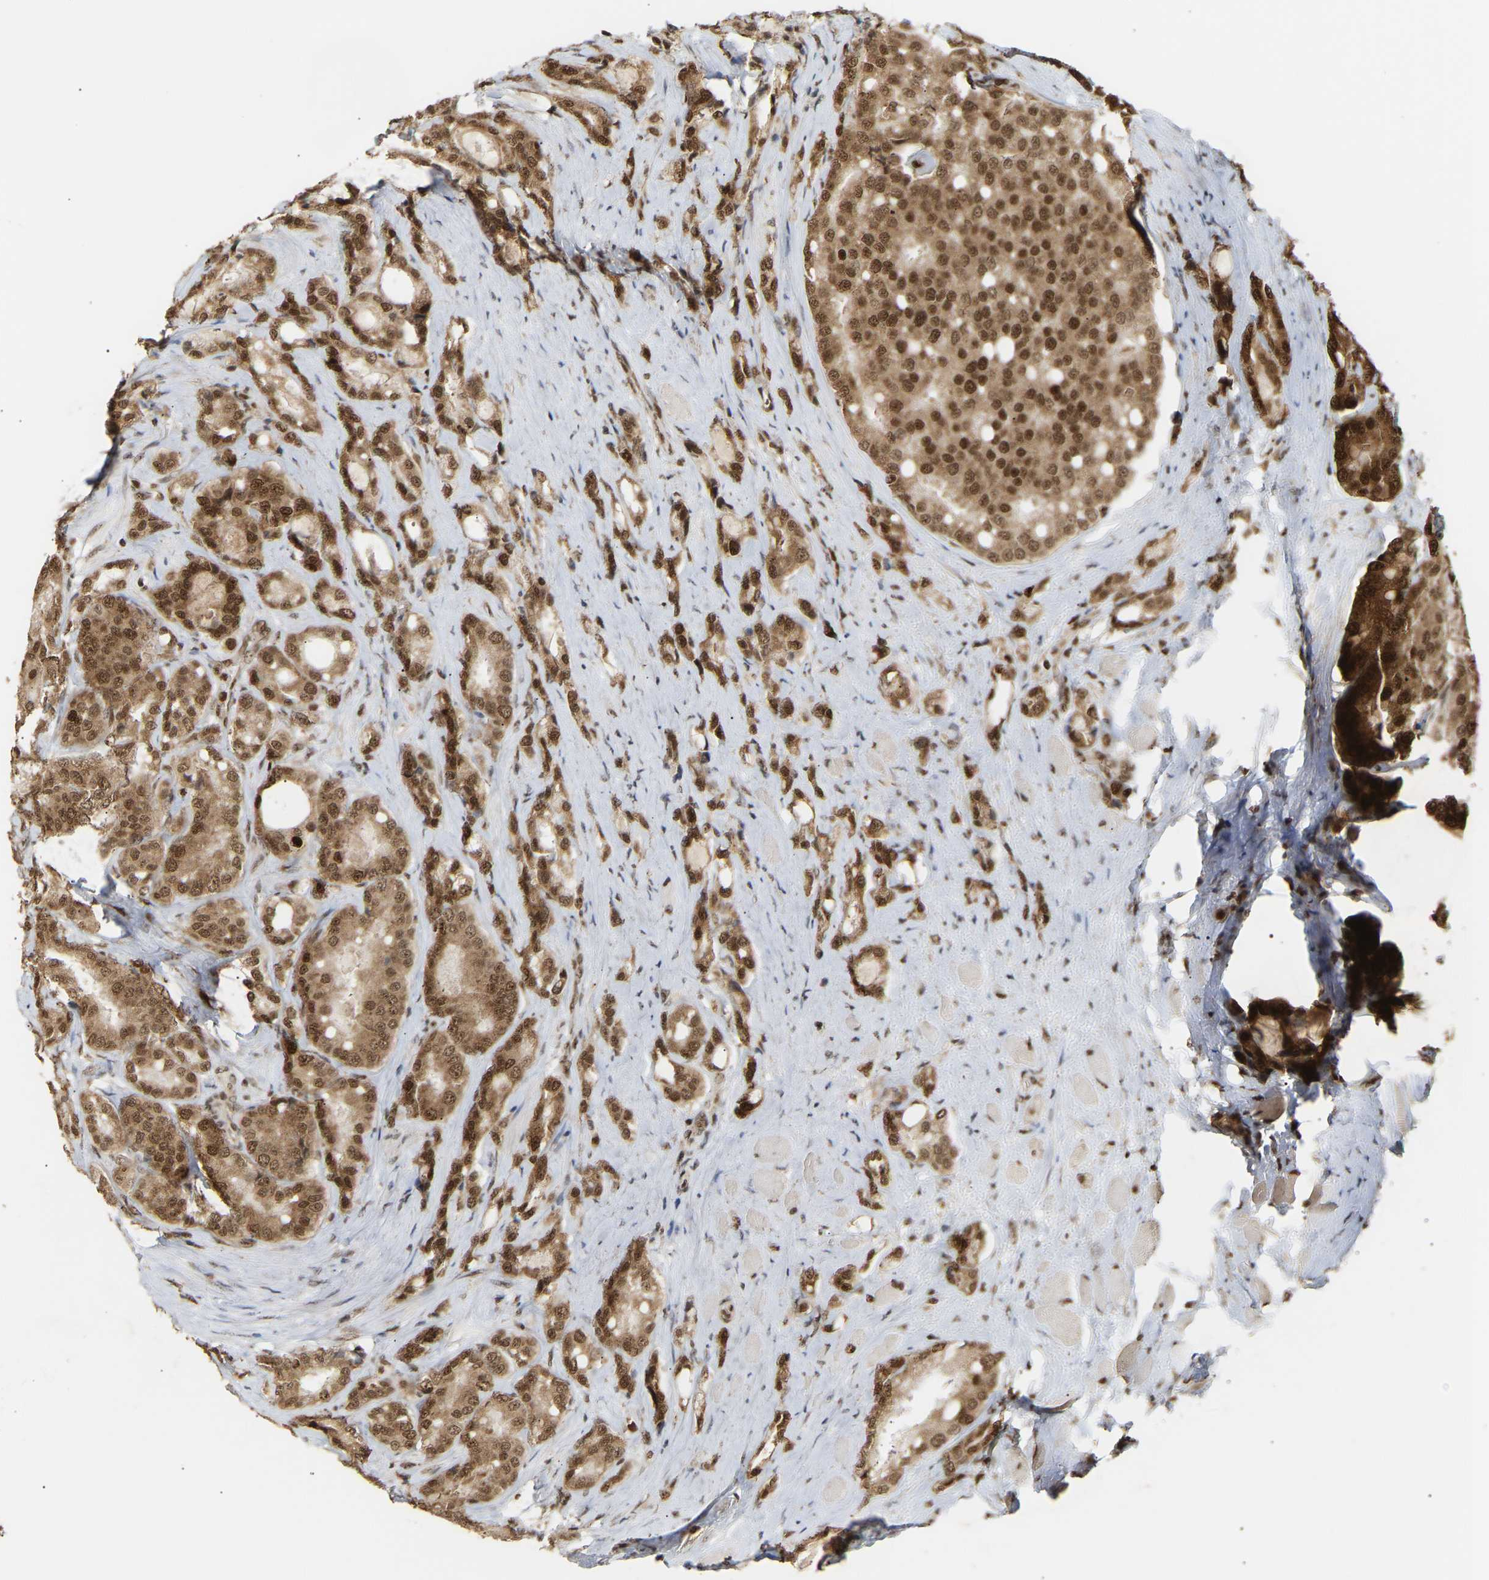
{"staining": {"intensity": "moderate", "quantity": ">75%", "location": "cytoplasmic/membranous,nuclear"}, "tissue": "prostate cancer", "cell_type": "Tumor cells", "image_type": "cancer", "snomed": [{"axis": "morphology", "description": "Adenocarcinoma, High grade"}, {"axis": "topography", "description": "Prostate"}], "caption": "Prostate cancer stained with a brown dye exhibits moderate cytoplasmic/membranous and nuclear positive staining in about >75% of tumor cells.", "gene": "ALYREF", "patient": {"sex": "male", "age": 50}}